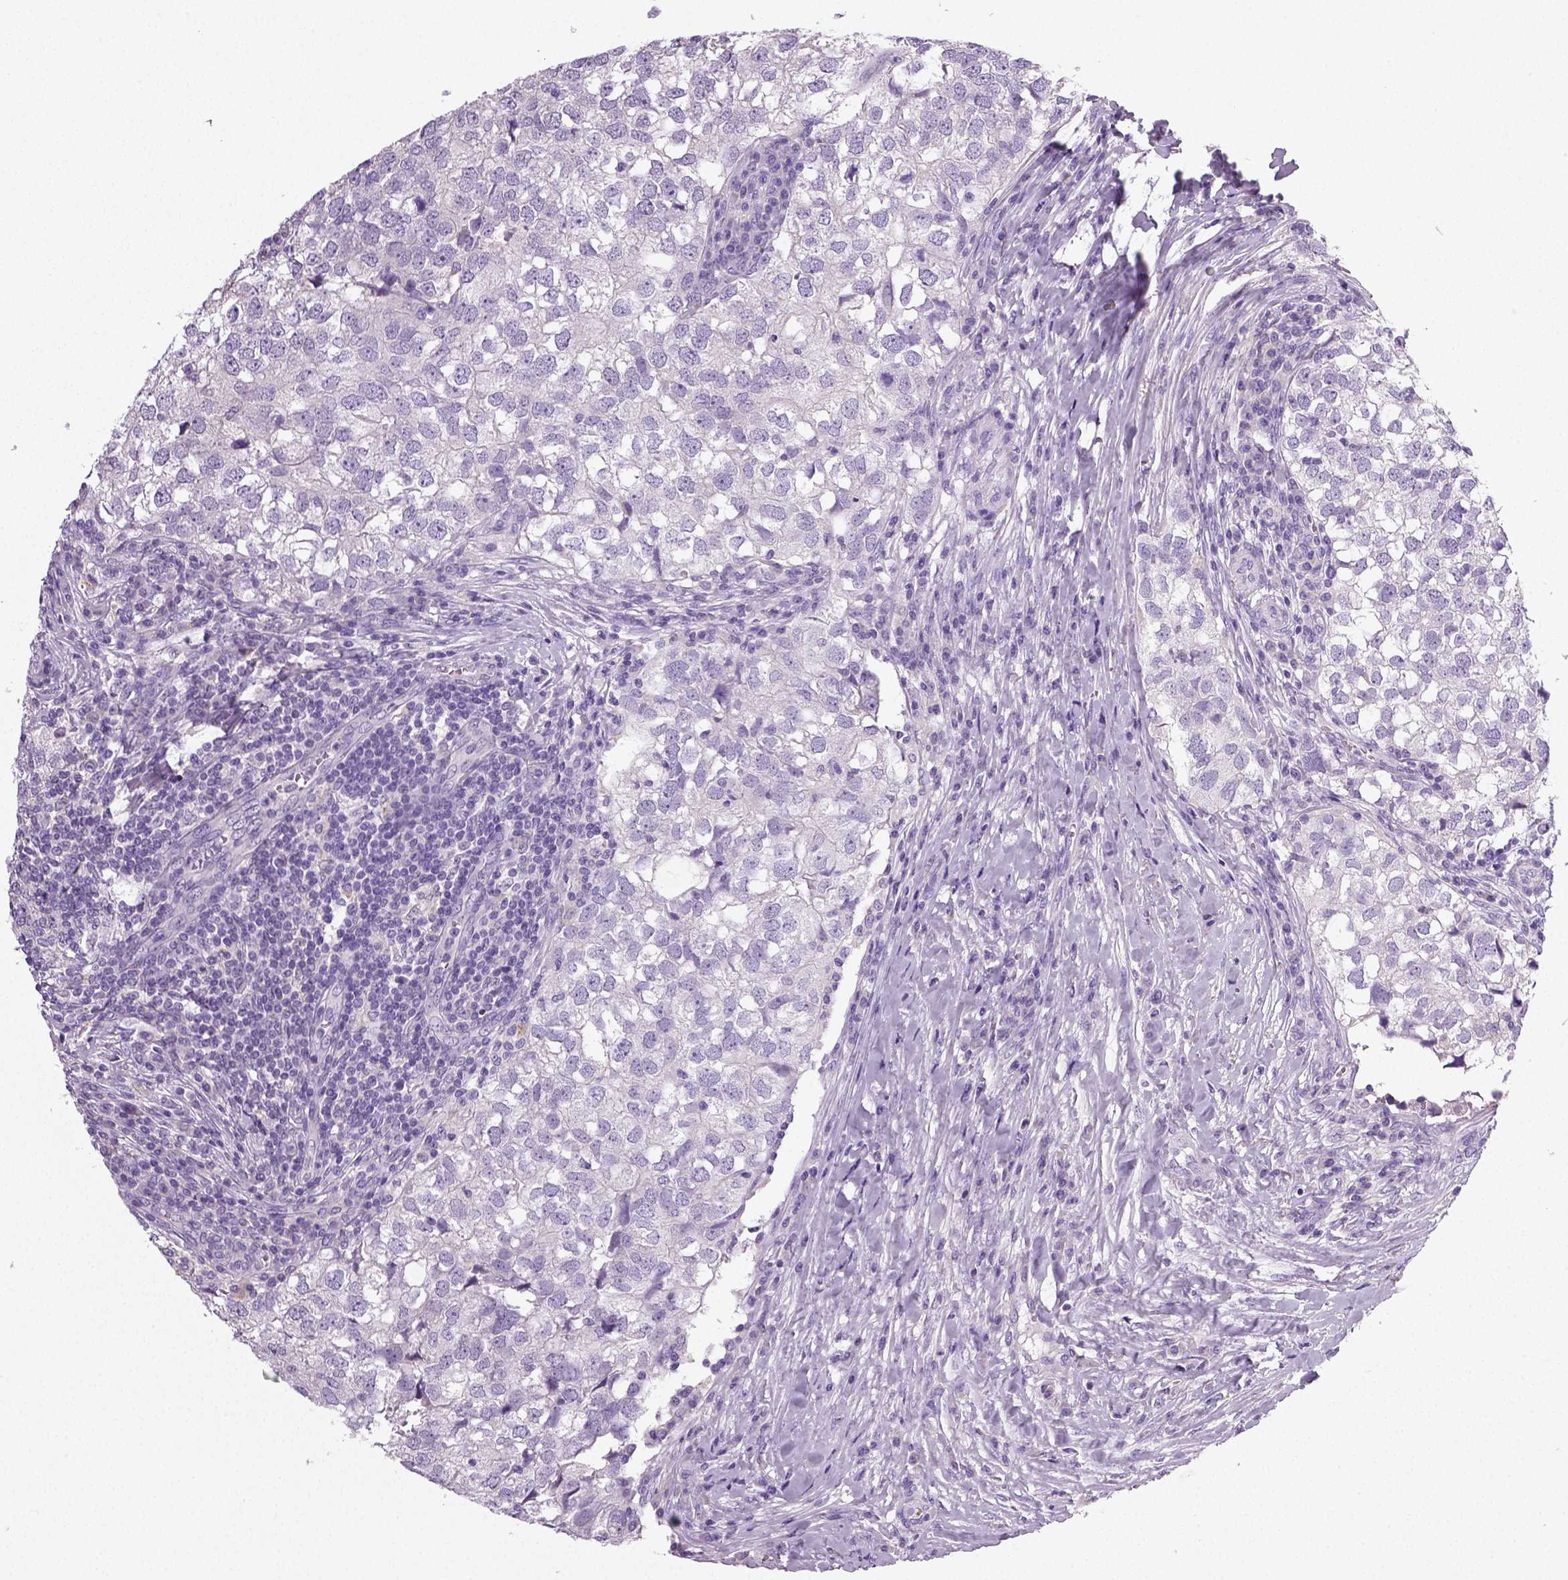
{"staining": {"intensity": "negative", "quantity": "none", "location": "none"}, "tissue": "breast cancer", "cell_type": "Tumor cells", "image_type": "cancer", "snomed": [{"axis": "morphology", "description": "Duct carcinoma"}, {"axis": "topography", "description": "Breast"}], "caption": "Immunohistochemistry (IHC) of human breast infiltrating ductal carcinoma reveals no staining in tumor cells.", "gene": "NECAB2", "patient": {"sex": "female", "age": 30}}